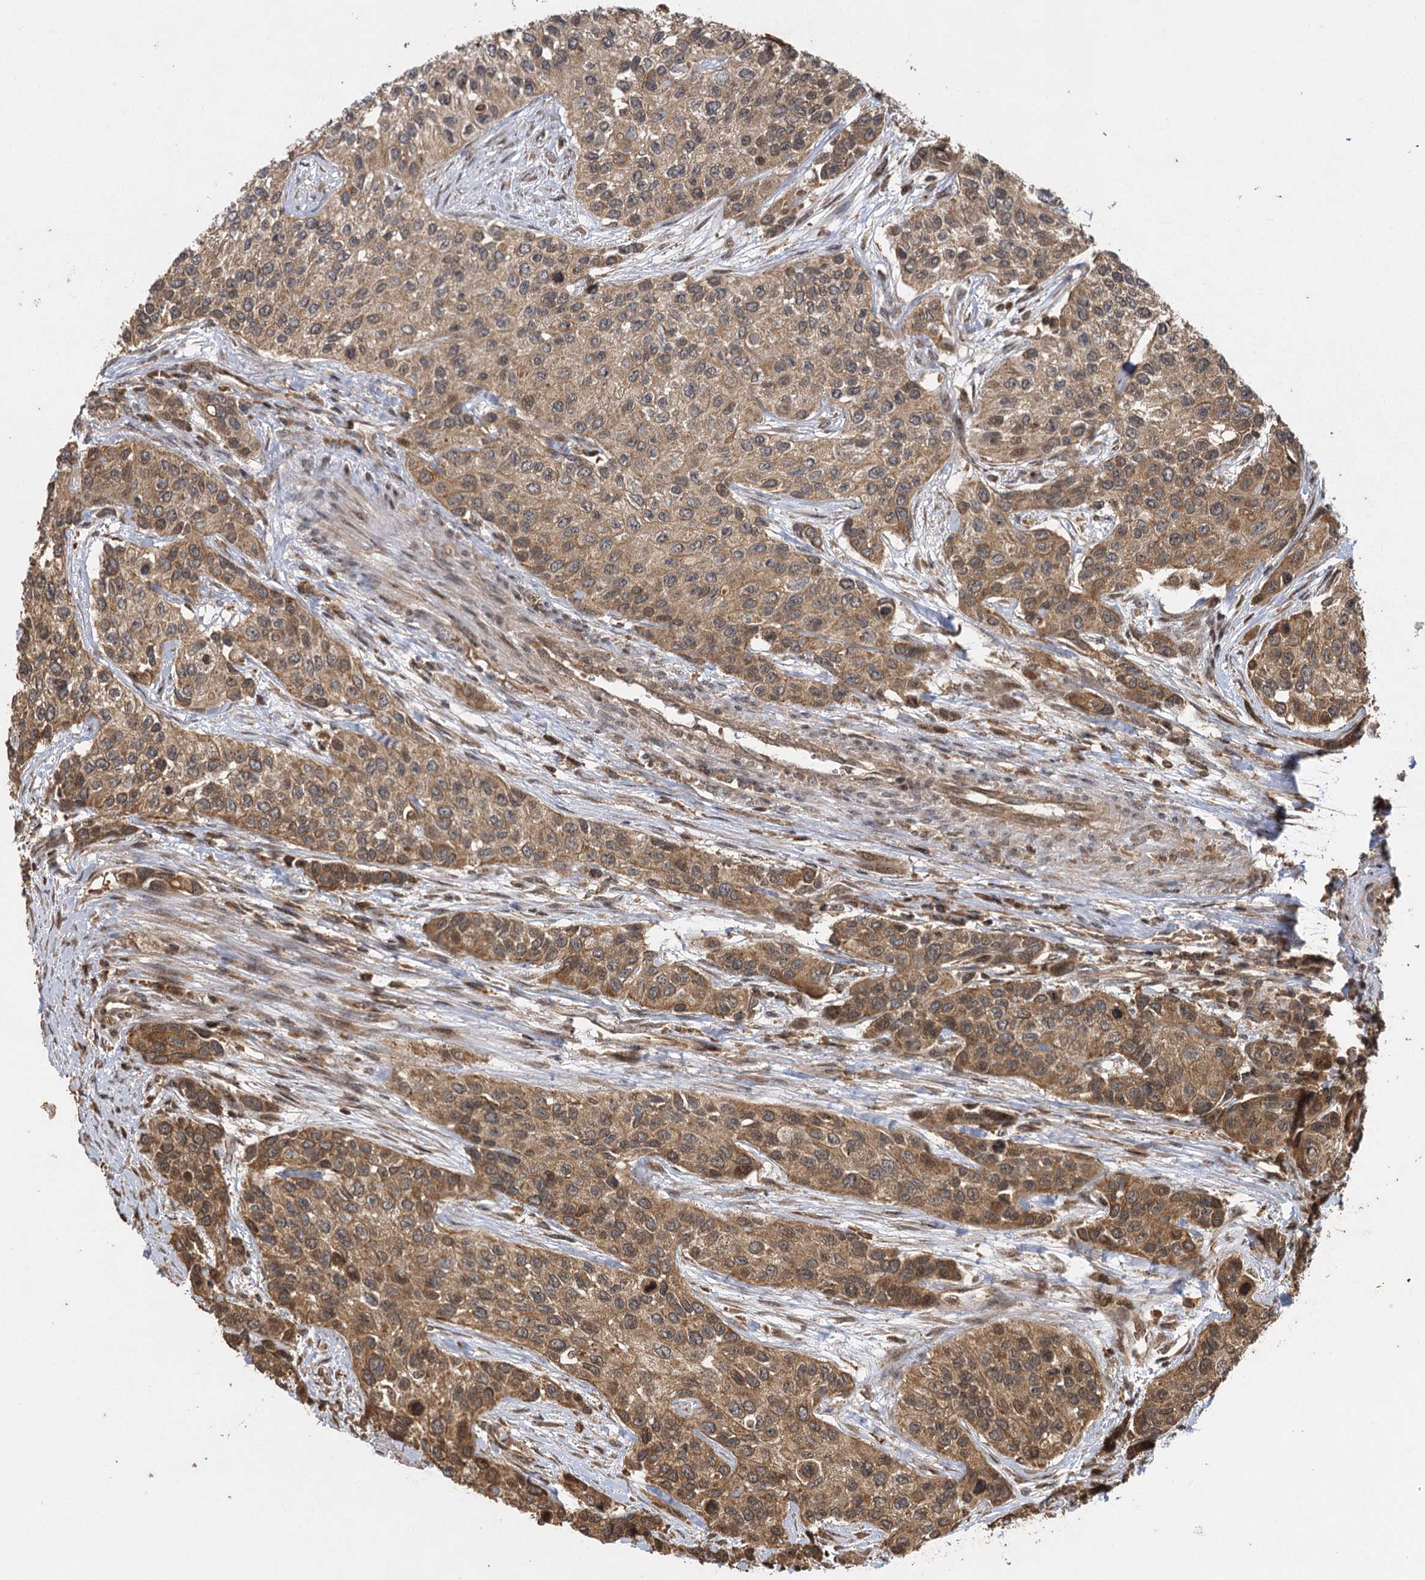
{"staining": {"intensity": "moderate", "quantity": ">75%", "location": "cytoplasmic/membranous"}, "tissue": "urothelial cancer", "cell_type": "Tumor cells", "image_type": "cancer", "snomed": [{"axis": "morphology", "description": "Normal tissue, NOS"}, {"axis": "morphology", "description": "Urothelial carcinoma, High grade"}, {"axis": "topography", "description": "Vascular tissue"}, {"axis": "topography", "description": "Urinary bladder"}], "caption": "Tumor cells exhibit medium levels of moderate cytoplasmic/membranous positivity in about >75% of cells in urothelial cancer.", "gene": "IL11RA", "patient": {"sex": "female", "age": 56}}